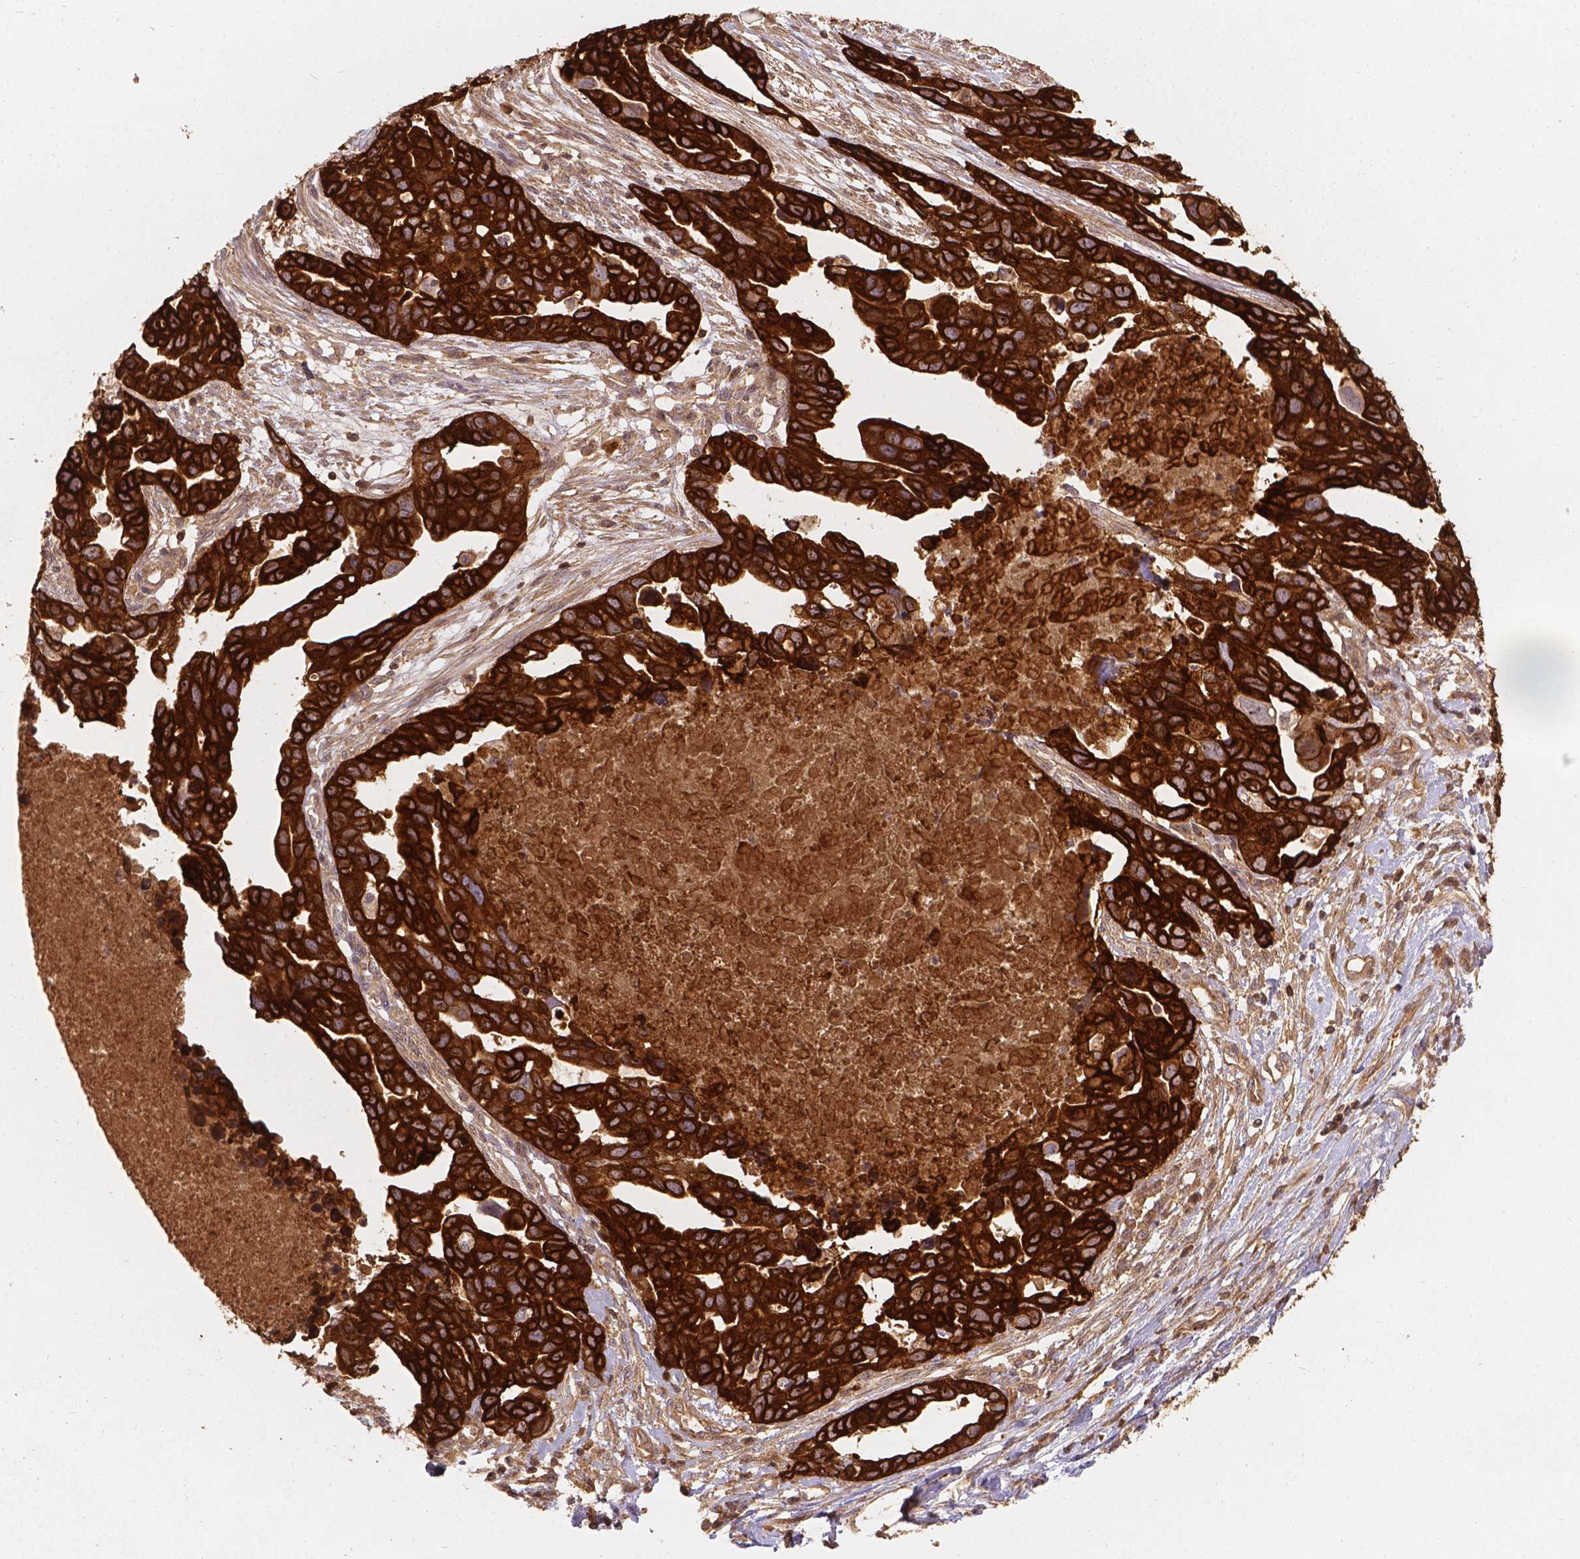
{"staining": {"intensity": "strong", "quantity": ">75%", "location": "cytoplasmic/membranous"}, "tissue": "ovarian cancer", "cell_type": "Tumor cells", "image_type": "cancer", "snomed": [{"axis": "morphology", "description": "Cystadenocarcinoma, serous, NOS"}, {"axis": "topography", "description": "Ovary"}], "caption": "Human serous cystadenocarcinoma (ovarian) stained with a protein marker exhibits strong staining in tumor cells.", "gene": "XPR1", "patient": {"sex": "female", "age": 54}}